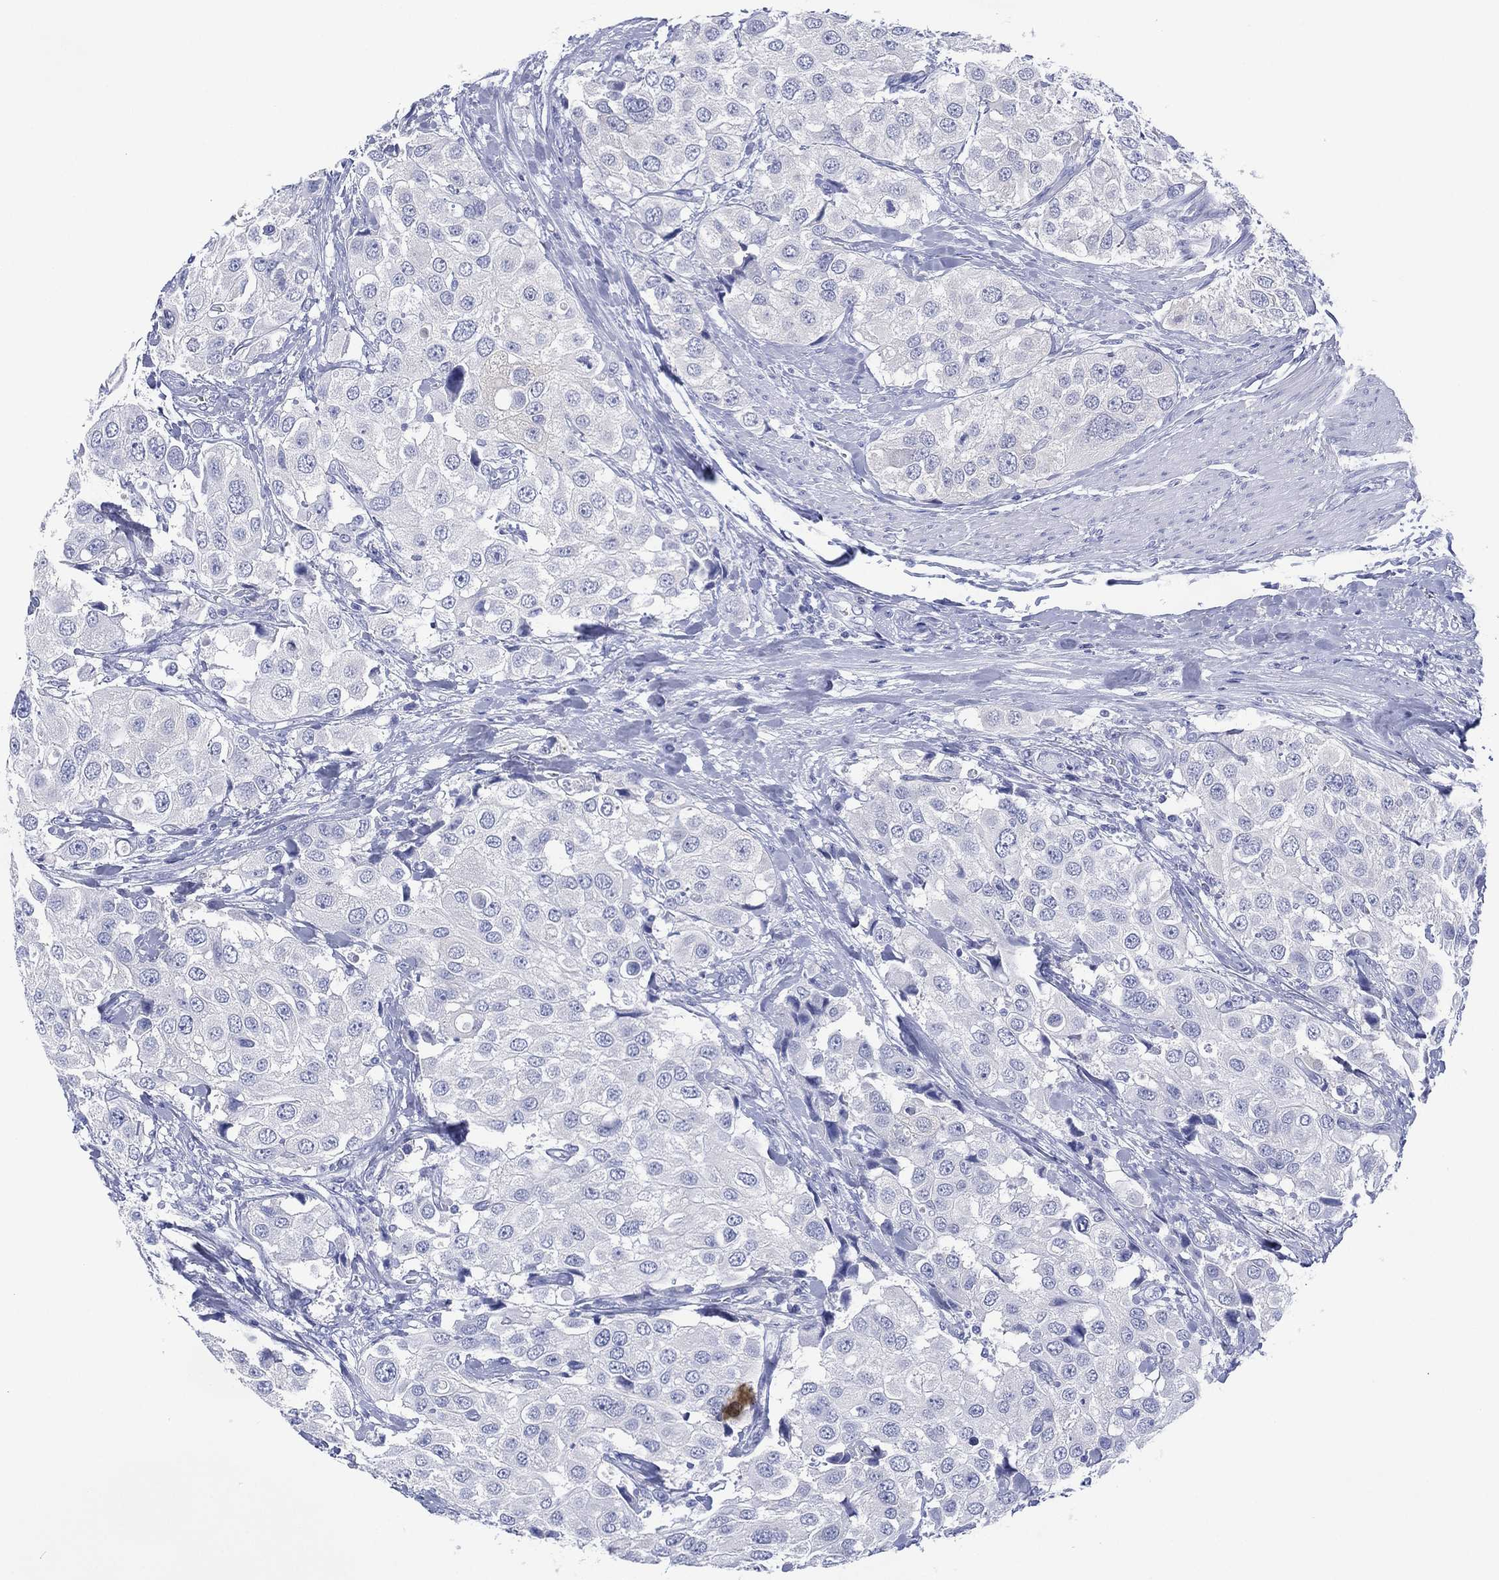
{"staining": {"intensity": "negative", "quantity": "none", "location": "none"}, "tissue": "urothelial cancer", "cell_type": "Tumor cells", "image_type": "cancer", "snomed": [{"axis": "morphology", "description": "Urothelial carcinoma, High grade"}, {"axis": "topography", "description": "Urinary bladder"}], "caption": "IHC photomicrograph of neoplastic tissue: urothelial cancer stained with DAB (3,3'-diaminobenzidine) demonstrates no significant protein positivity in tumor cells.", "gene": "DSG1", "patient": {"sex": "female", "age": 64}}